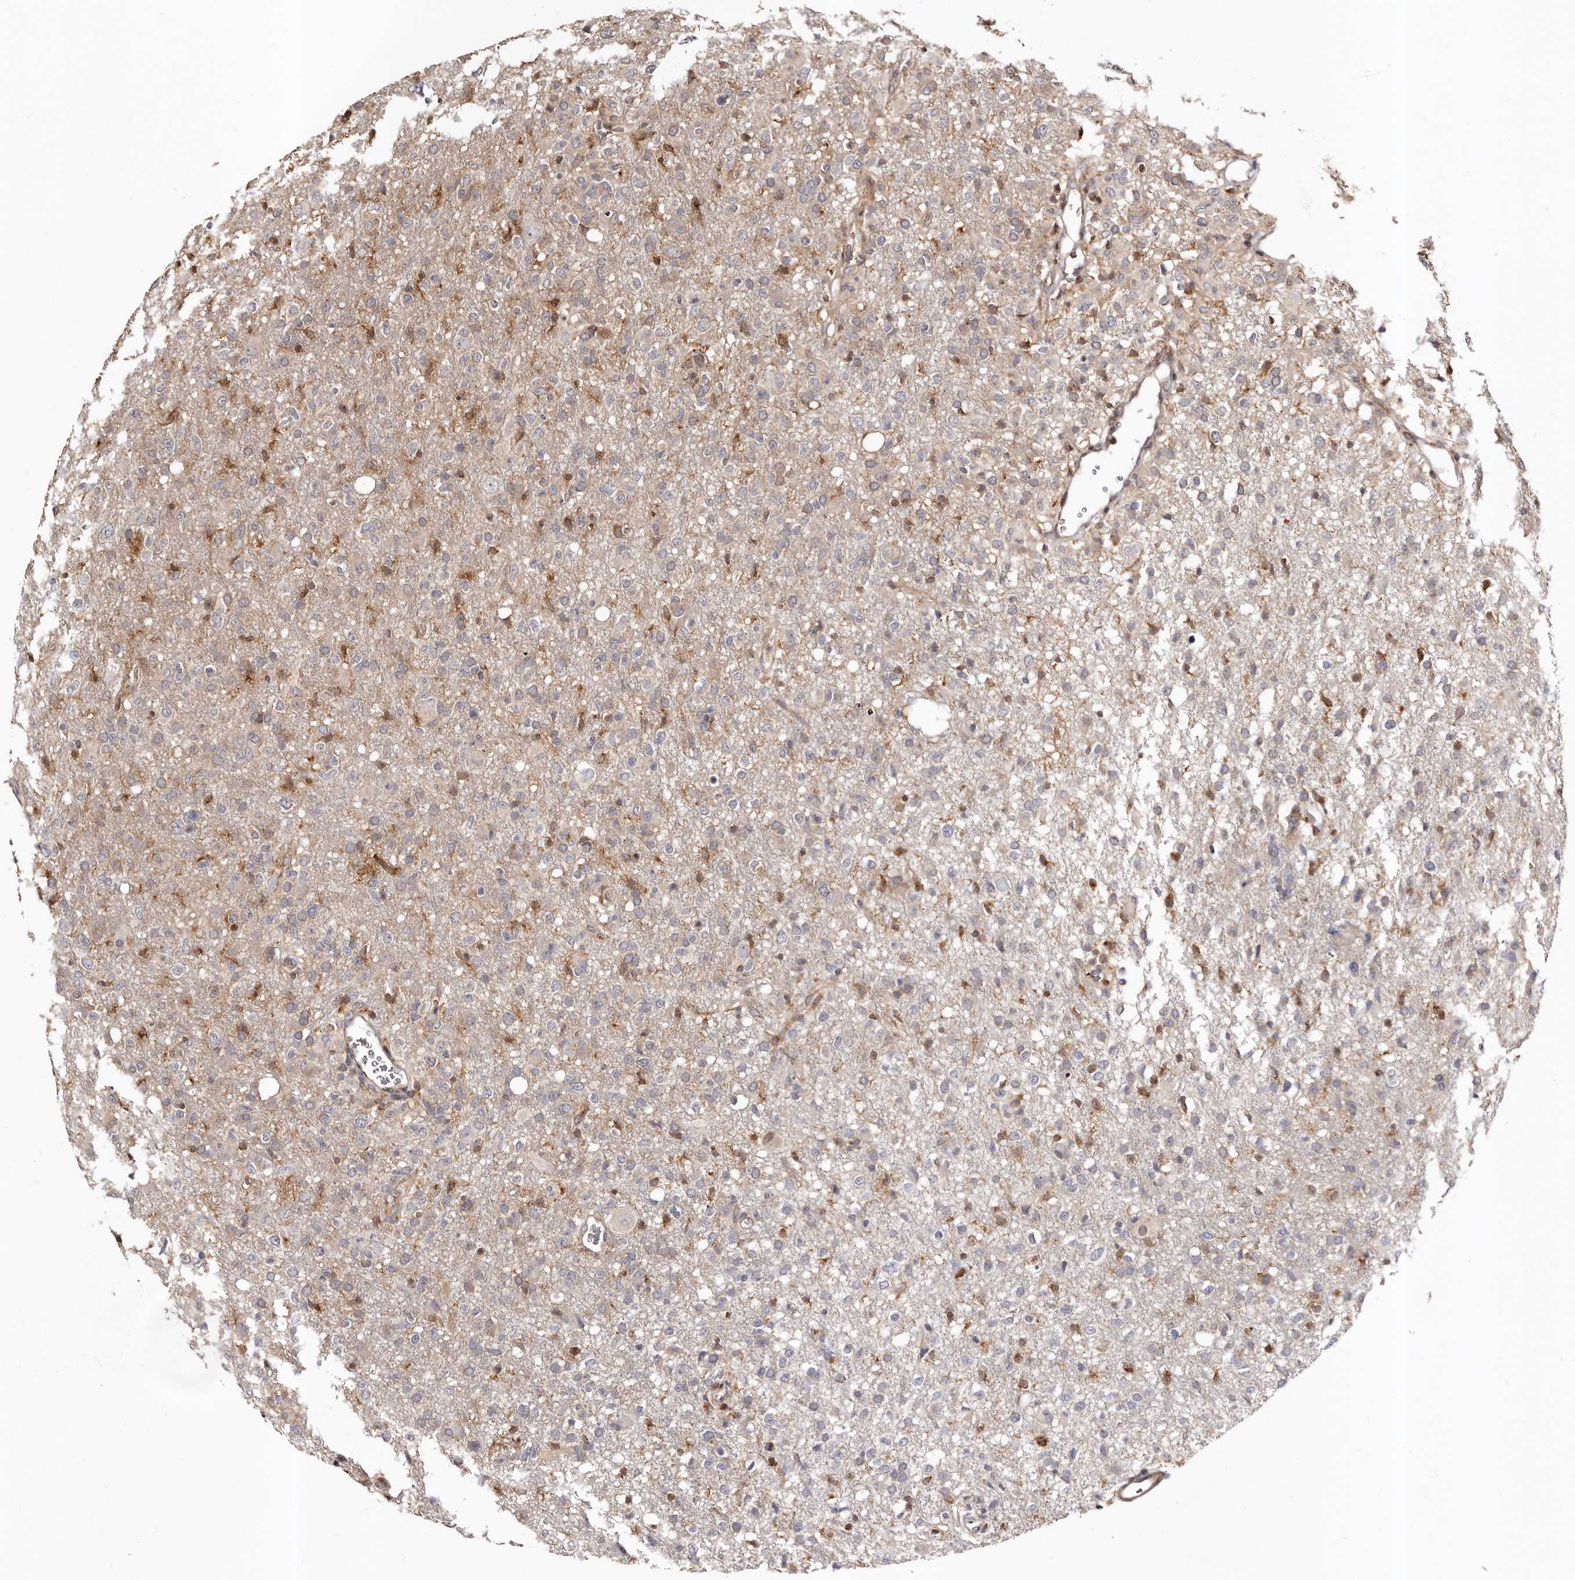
{"staining": {"intensity": "moderate", "quantity": "<25%", "location": "cytoplasmic/membranous"}, "tissue": "glioma", "cell_type": "Tumor cells", "image_type": "cancer", "snomed": [{"axis": "morphology", "description": "Glioma, malignant, High grade"}, {"axis": "topography", "description": "Brain"}], "caption": "High-power microscopy captured an immunohistochemistry (IHC) image of glioma, revealing moderate cytoplasmic/membranous staining in about <25% of tumor cells.", "gene": "BAX", "patient": {"sex": "female", "age": 57}}